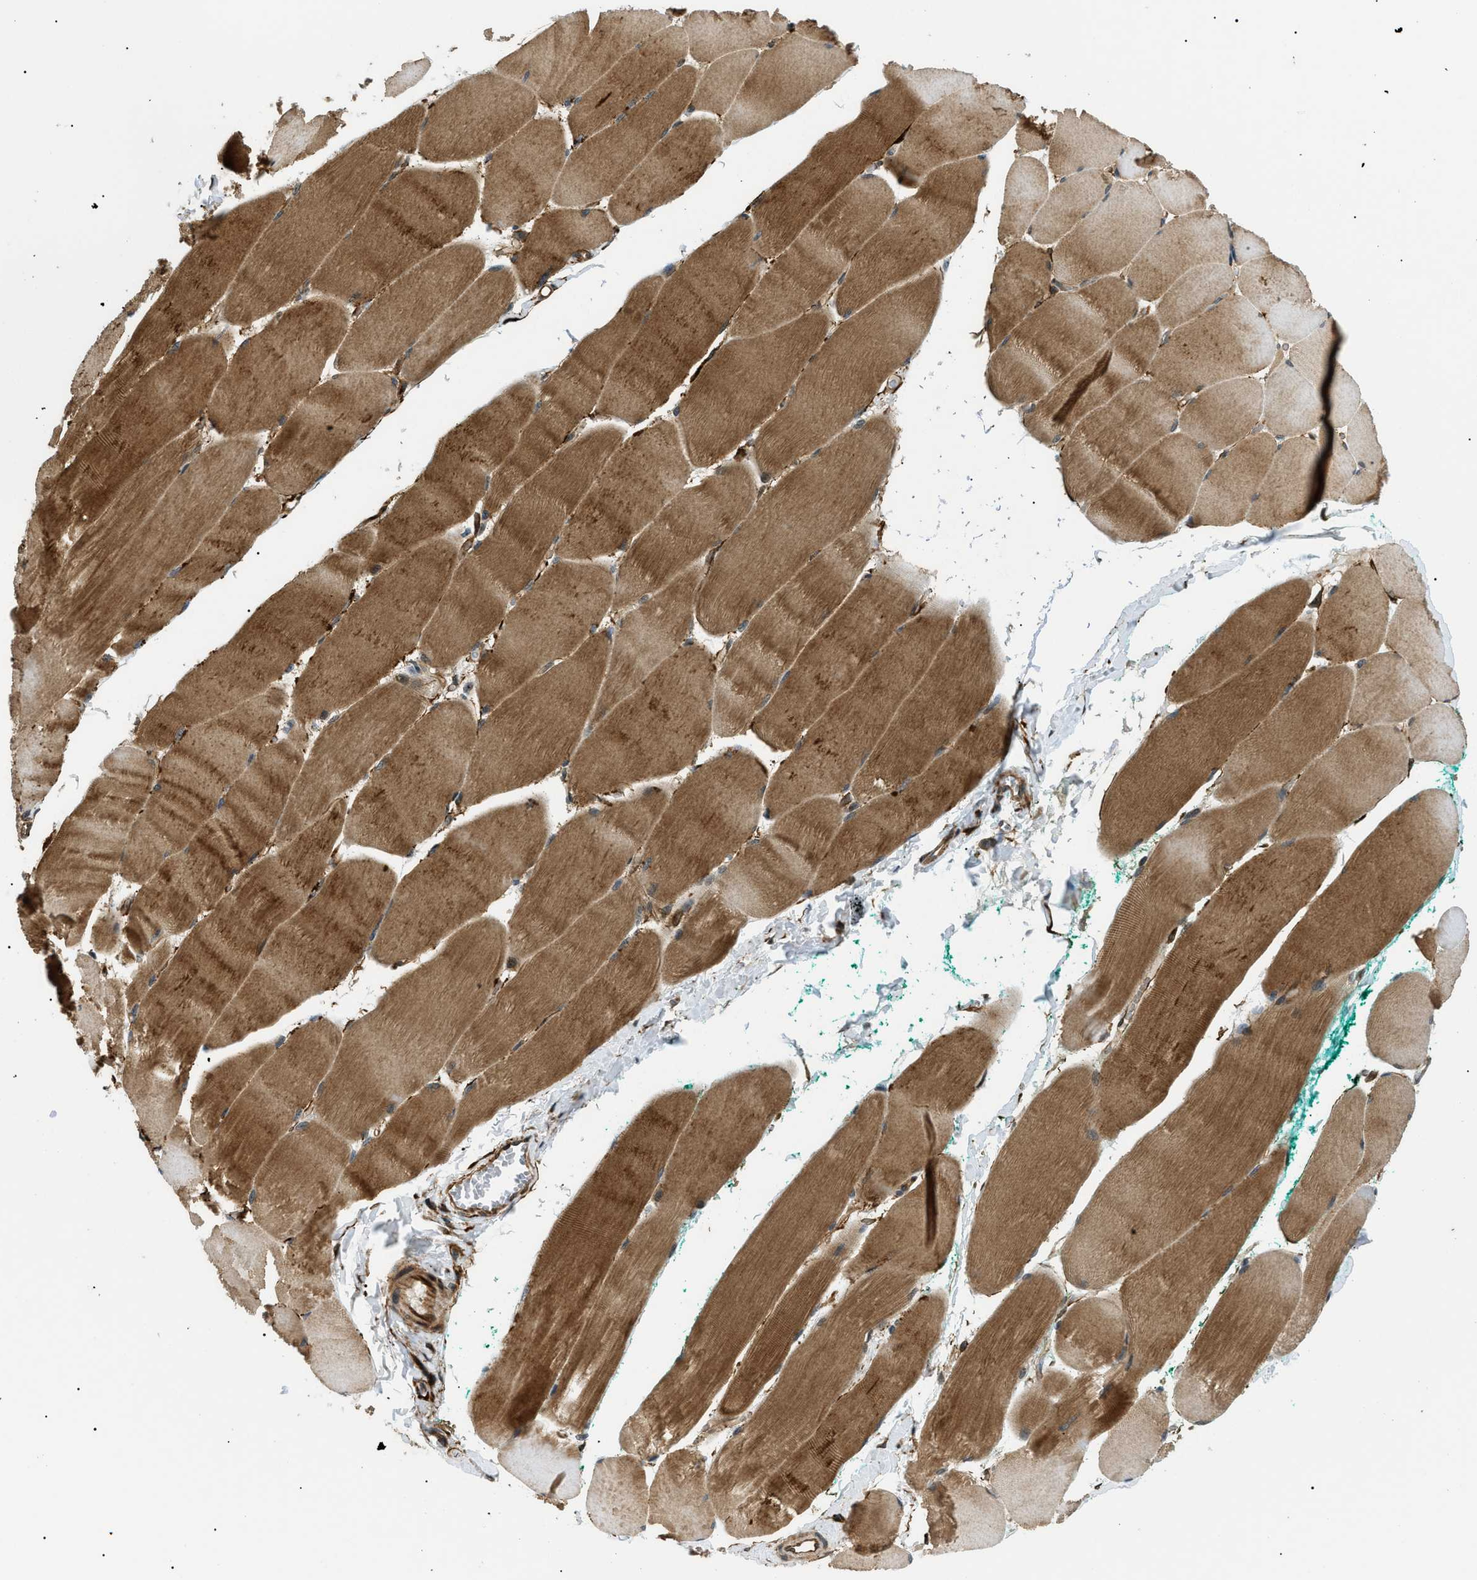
{"staining": {"intensity": "moderate", "quantity": ">75%", "location": "cytoplasmic/membranous"}, "tissue": "skeletal muscle", "cell_type": "Myocytes", "image_type": "normal", "snomed": [{"axis": "morphology", "description": "Normal tissue, NOS"}, {"axis": "morphology", "description": "Squamous cell carcinoma, NOS"}, {"axis": "topography", "description": "Skeletal muscle"}], "caption": "A histopathology image of skeletal muscle stained for a protein exhibits moderate cytoplasmic/membranous brown staining in myocytes. (DAB (3,3'-diaminobenzidine) IHC with brightfield microscopy, high magnification).", "gene": "ATP6AP1", "patient": {"sex": "male", "age": 51}}